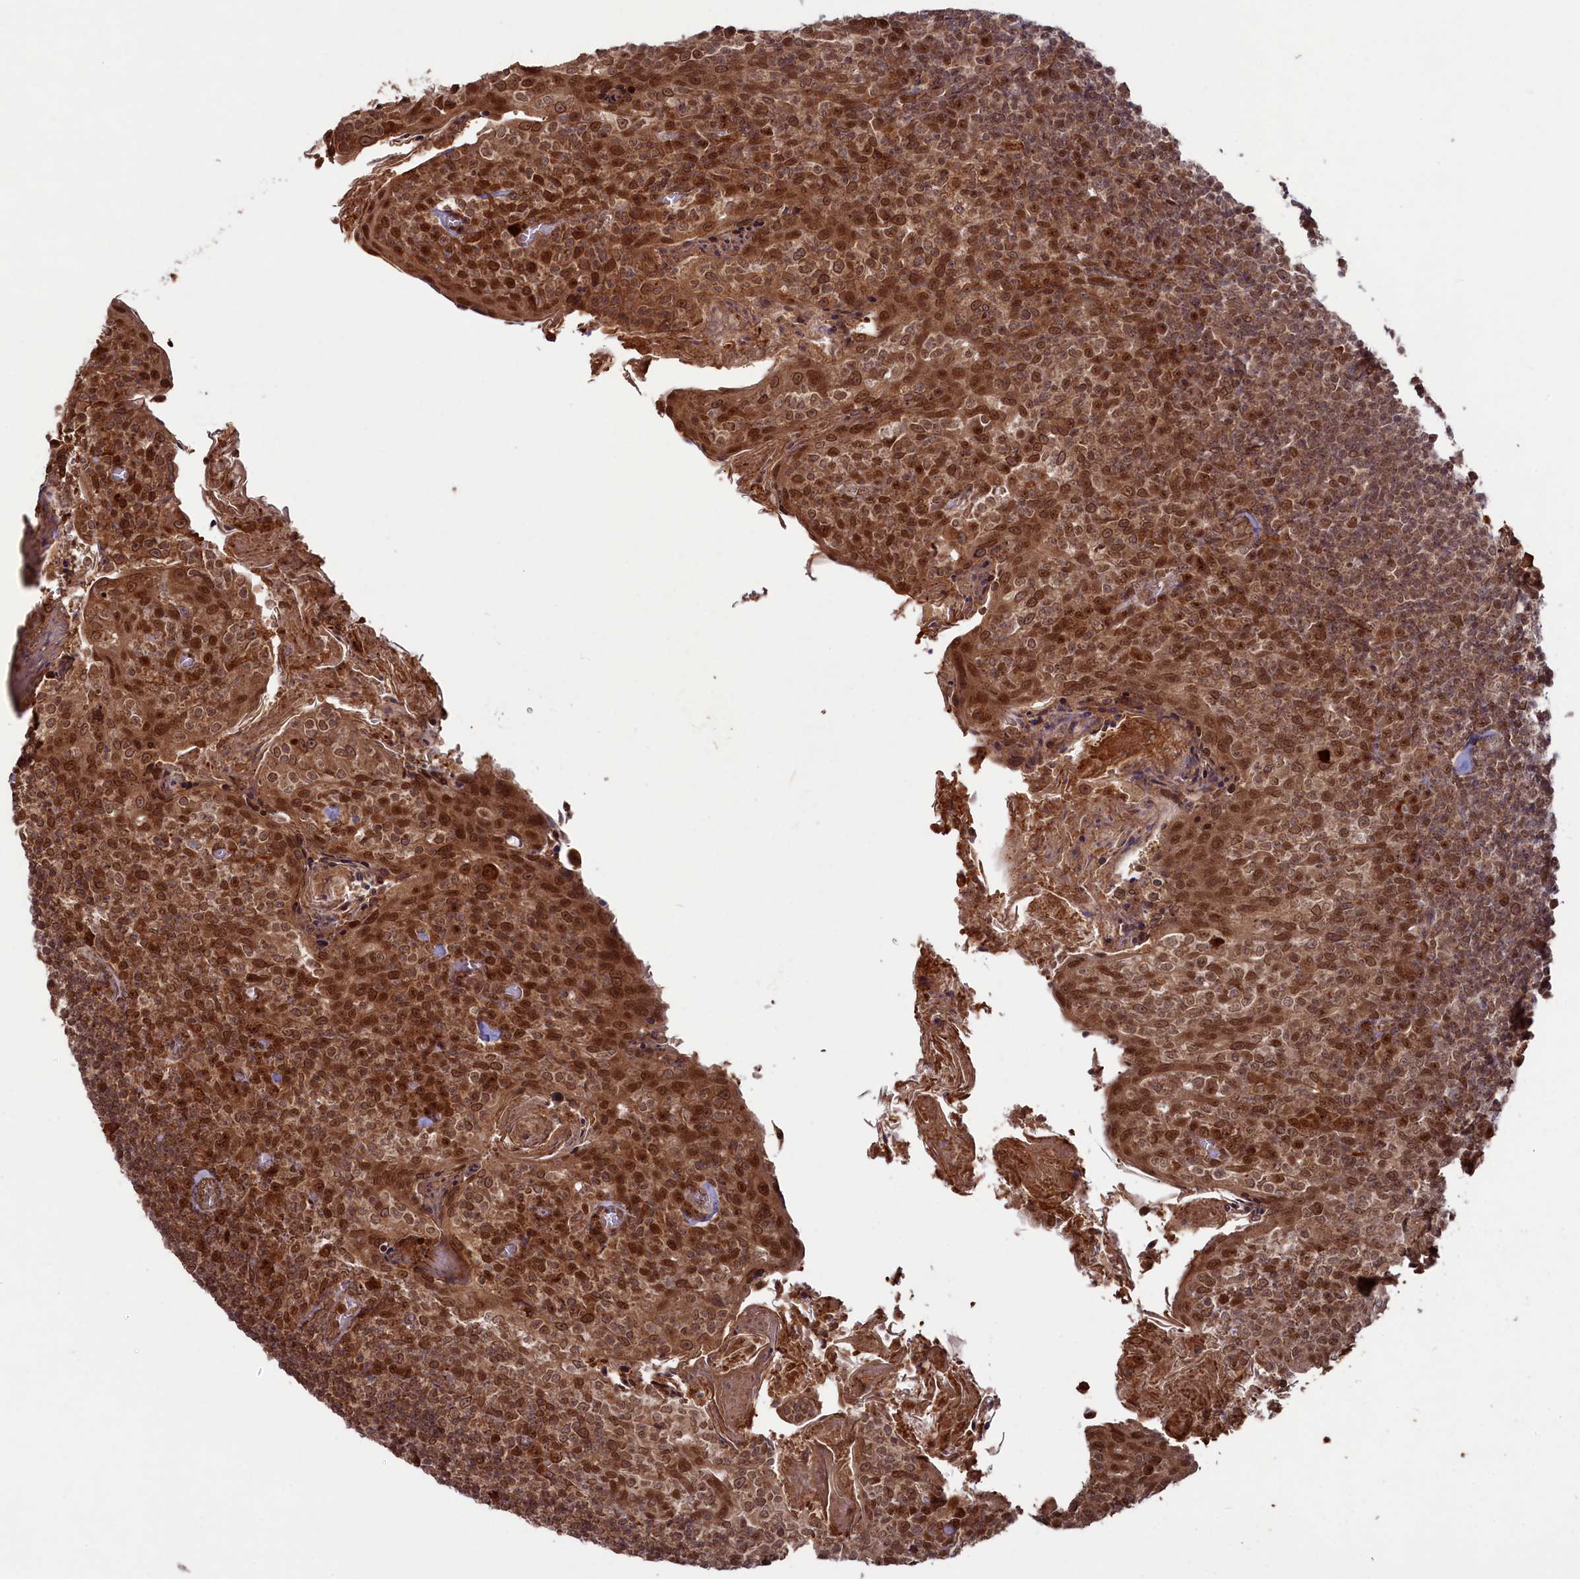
{"staining": {"intensity": "moderate", "quantity": ">75%", "location": "nuclear"}, "tissue": "tonsil", "cell_type": "Germinal center cells", "image_type": "normal", "snomed": [{"axis": "morphology", "description": "Normal tissue, NOS"}, {"axis": "topography", "description": "Tonsil"}], "caption": "A histopathology image of human tonsil stained for a protein demonstrates moderate nuclear brown staining in germinal center cells. The staining was performed using DAB to visualize the protein expression in brown, while the nuclei were stained in blue with hematoxylin (Magnification: 20x).", "gene": "NAE1", "patient": {"sex": "female", "age": 10}}